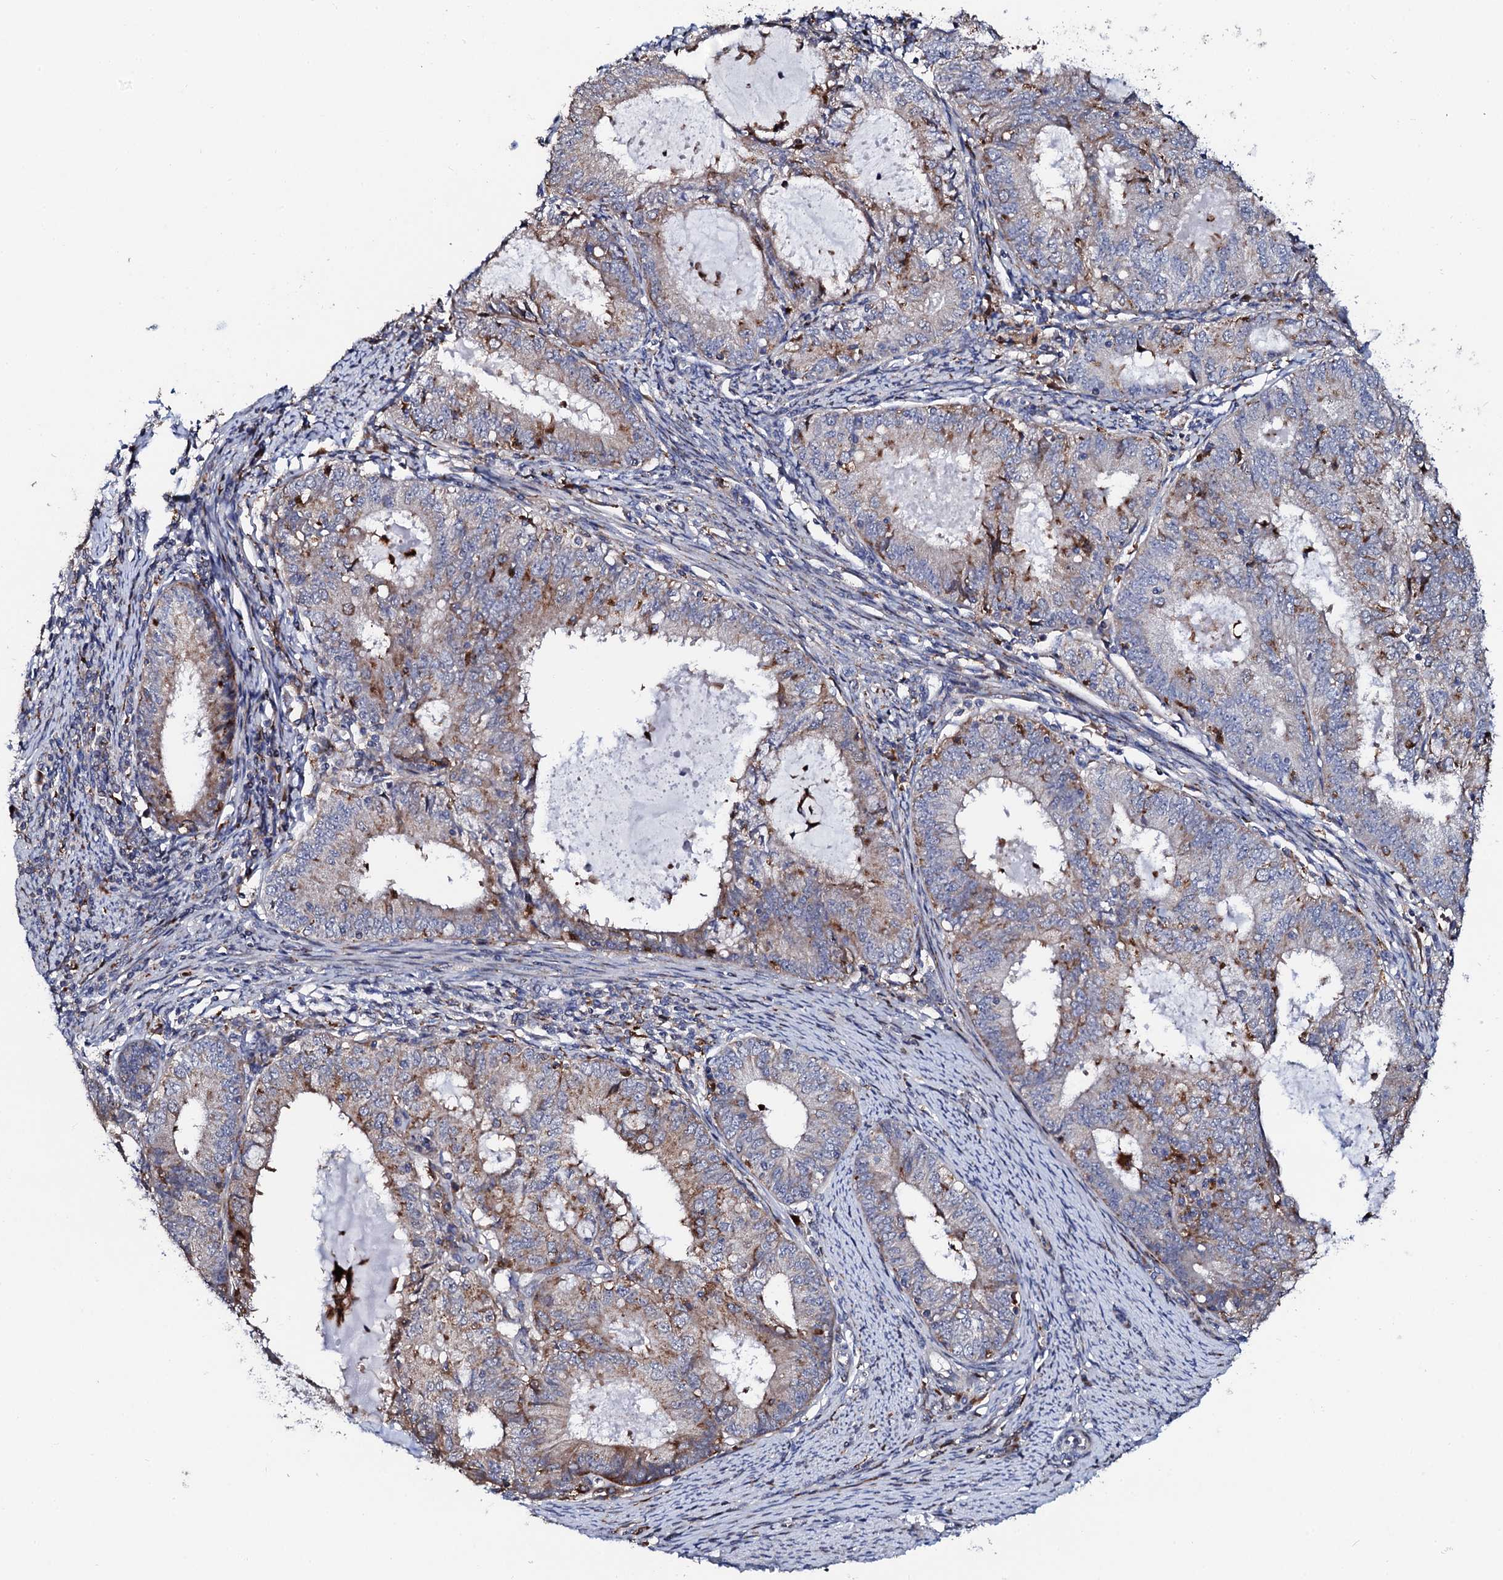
{"staining": {"intensity": "moderate", "quantity": "25%-75%", "location": "cytoplasmic/membranous"}, "tissue": "endometrial cancer", "cell_type": "Tumor cells", "image_type": "cancer", "snomed": [{"axis": "morphology", "description": "Adenocarcinoma, NOS"}, {"axis": "topography", "description": "Endometrium"}], "caption": "A photomicrograph of human endometrial cancer stained for a protein exhibits moderate cytoplasmic/membranous brown staining in tumor cells. (brown staining indicates protein expression, while blue staining denotes nuclei).", "gene": "TCIRG1", "patient": {"sex": "female", "age": 57}}